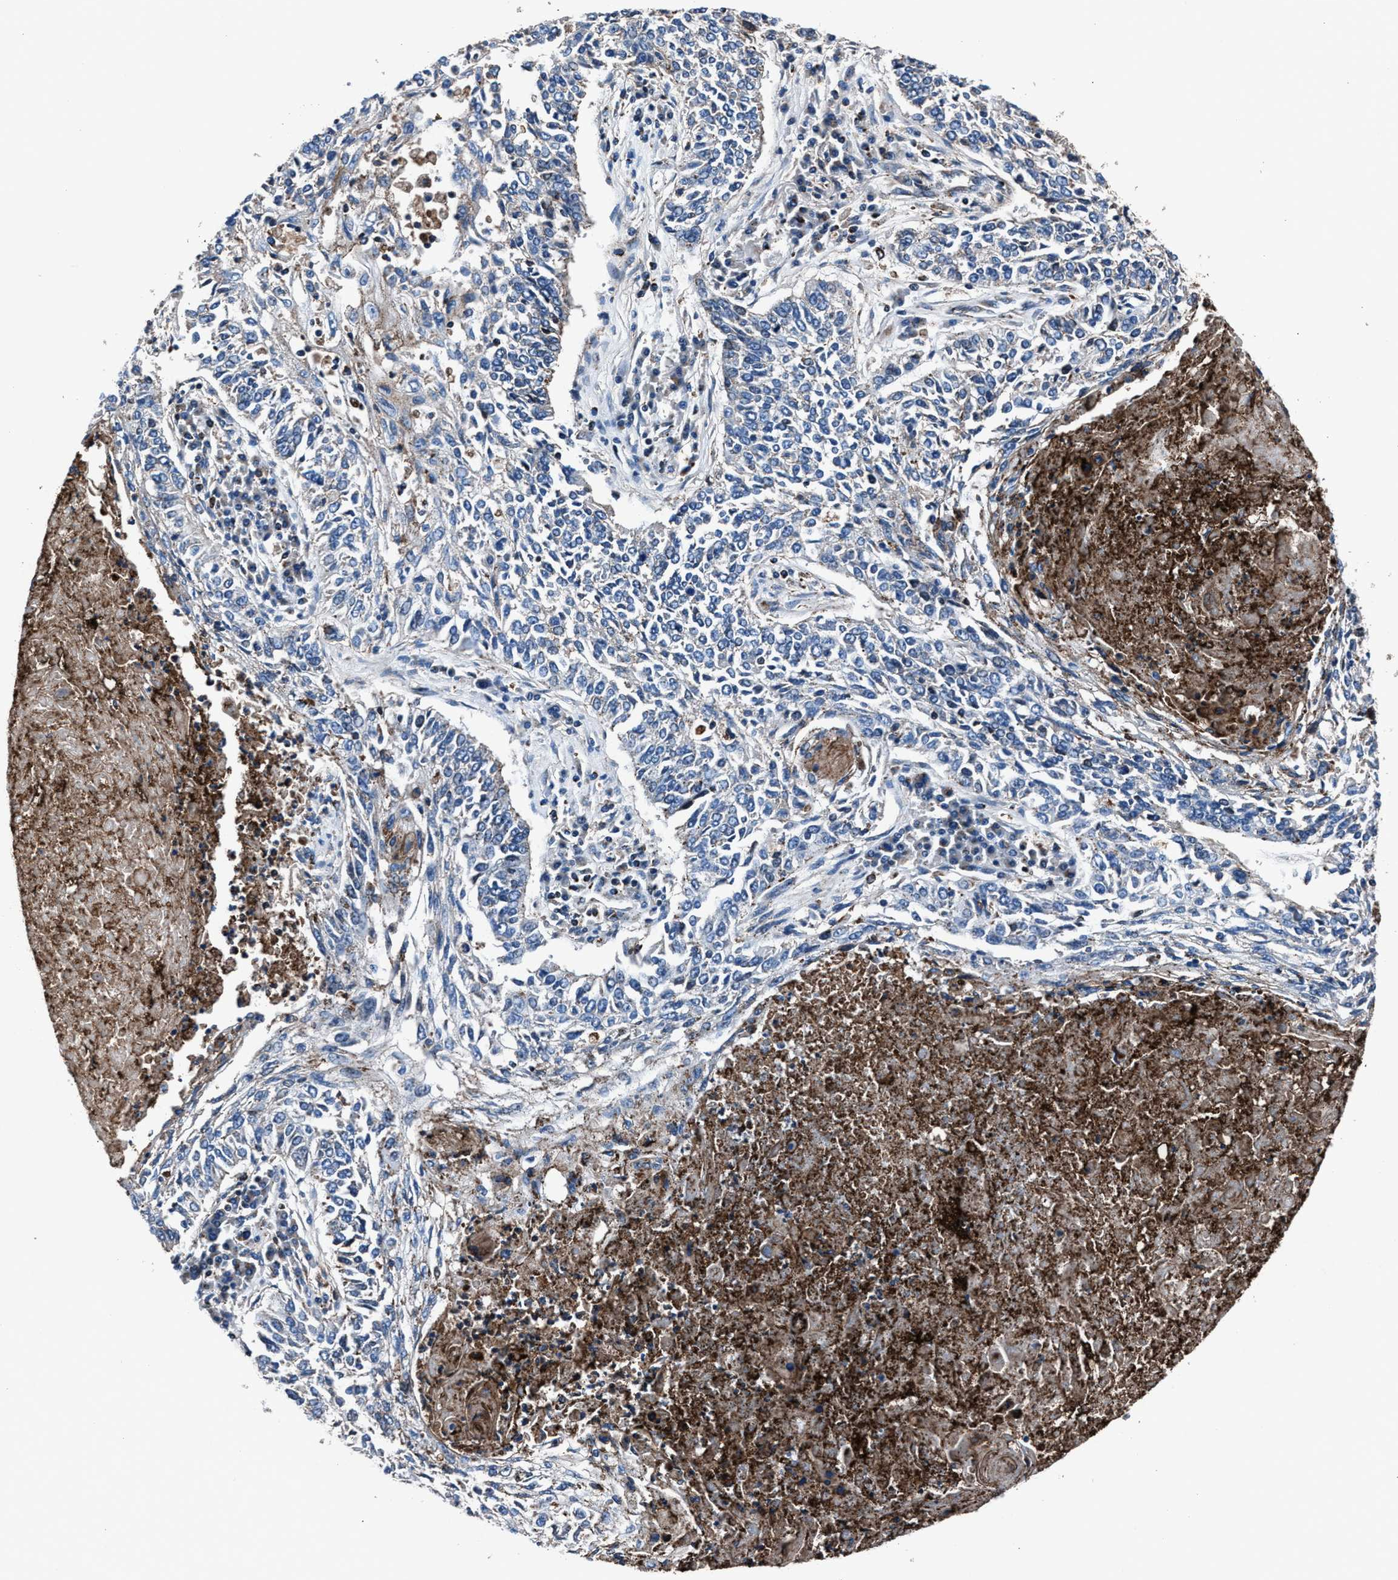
{"staining": {"intensity": "negative", "quantity": "none", "location": "none"}, "tissue": "lung cancer", "cell_type": "Tumor cells", "image_type": "cancer", "snomed": [{"axis": "morphology", "description": "Normal tissue, NOS"}, {"axis": "morphology", "description": "Squamous cell carcinoma, NOS"}, {"axis": "topography", "description": "Cartilage tissue"}, {"axis": "topography", "description": "Bronchus"}, {"axis": "topography", "description": "Lung"}], "caption": "A high-resolution image shows immunohistochemistry staining of squamous cell carcinoma (lung), which demonstrates no significant staining in tumor cells. (IHC, brightfield microscopy, high magnification).", "gene": "MFSD11", "patient": {"sex": "female", "age": 49}}